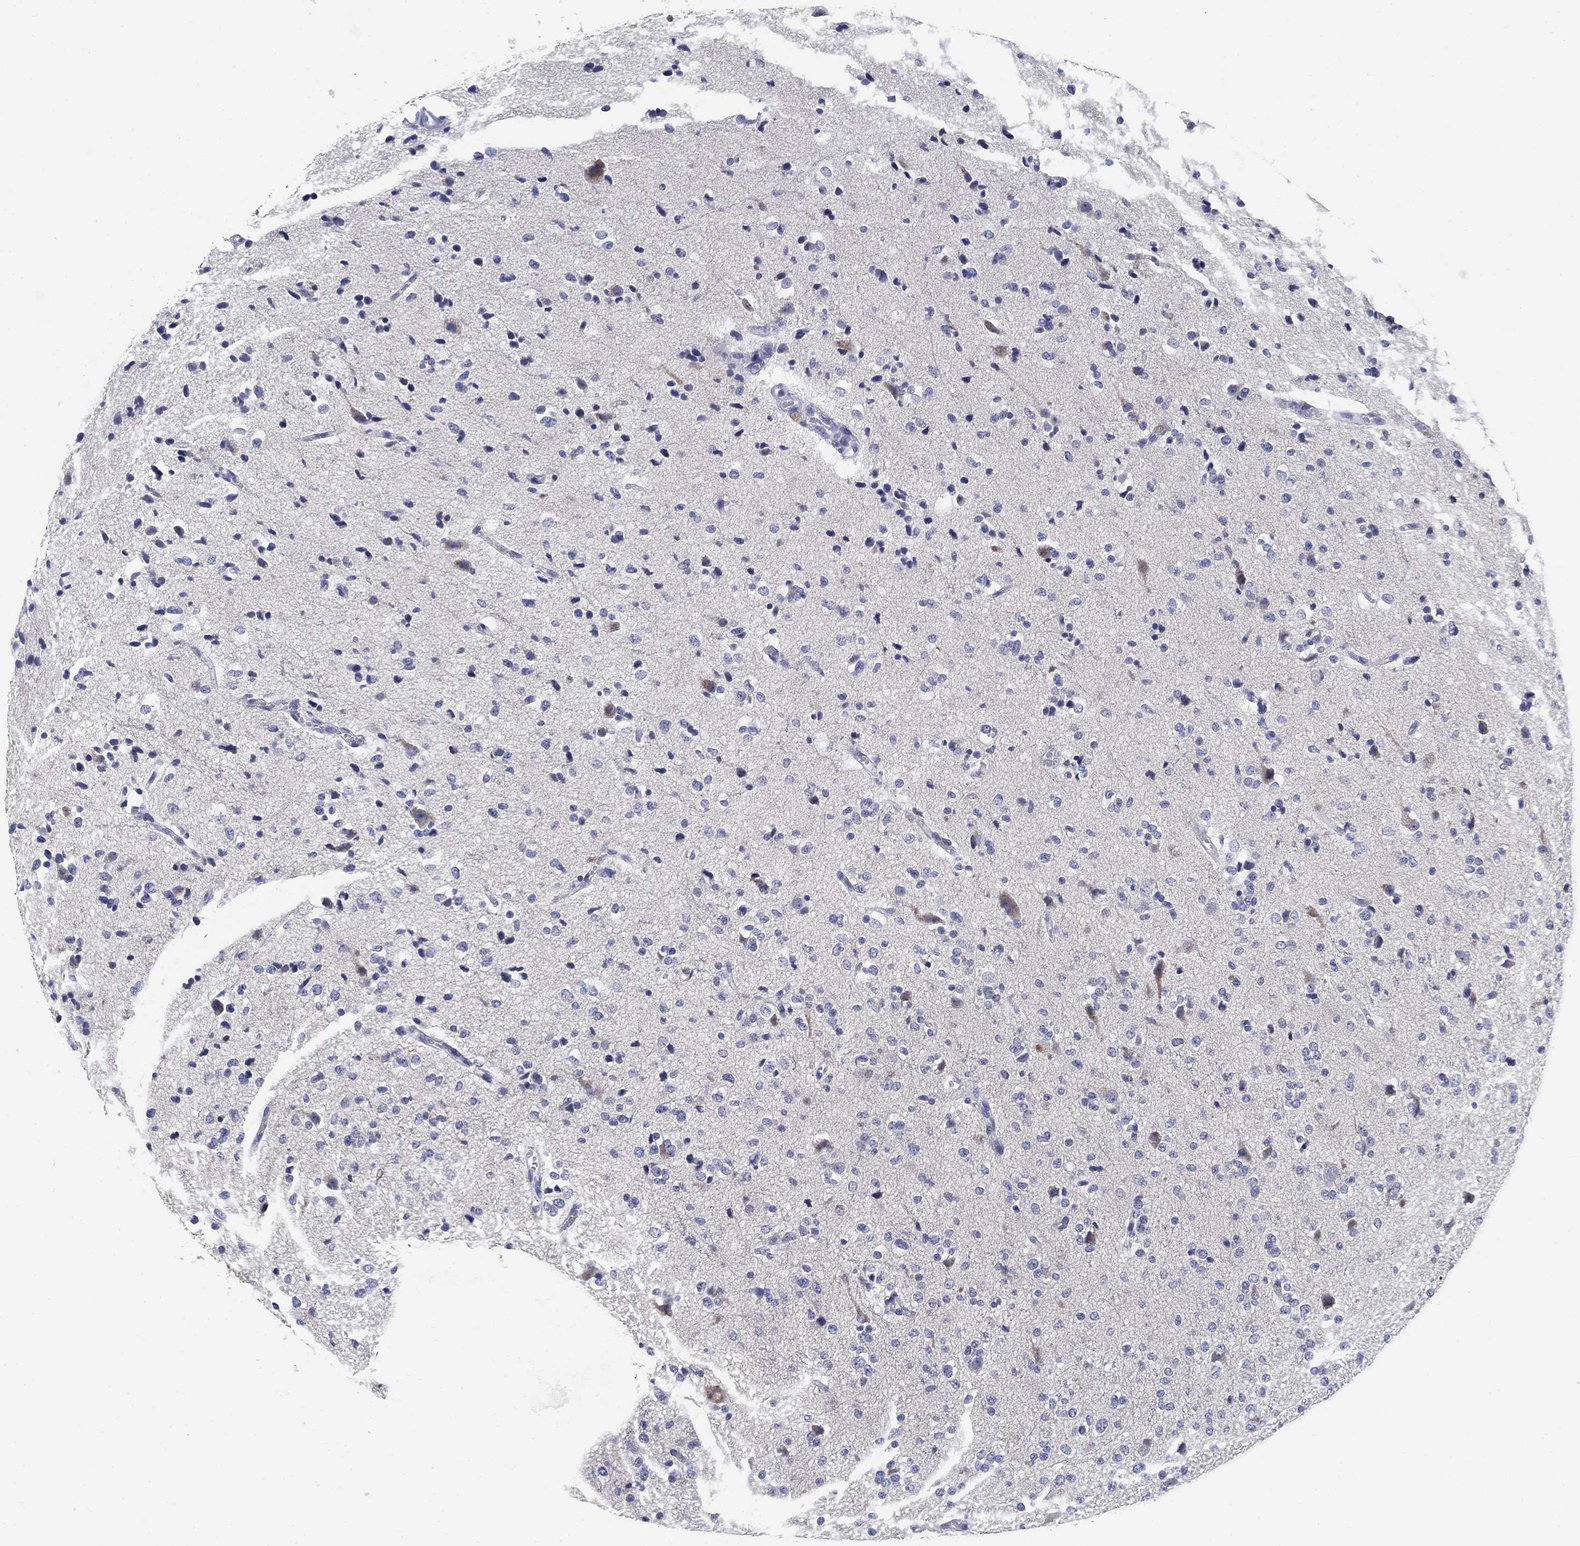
{"staining": {"intensity": "negative", "quantity": "none", "location": "none"}, "tissue": "glioma", "cell_type": "Tumor cells", "image_type": "cancer", "snomed": [{"axis": "morphology", "description": "Glioma, malignant, Low grade"}, {"axis": "topography", "description": "Brain"}], "caption": "An immunohistochemistry (IHC) histopathology image of malignant low-grade glioma is shown. There is no staining in tumor cells of malignant low-grade glioma. Nuclei are stained in blue.", "gene": "CLUL1", "patient": {"sex": "male", "age": 41}}